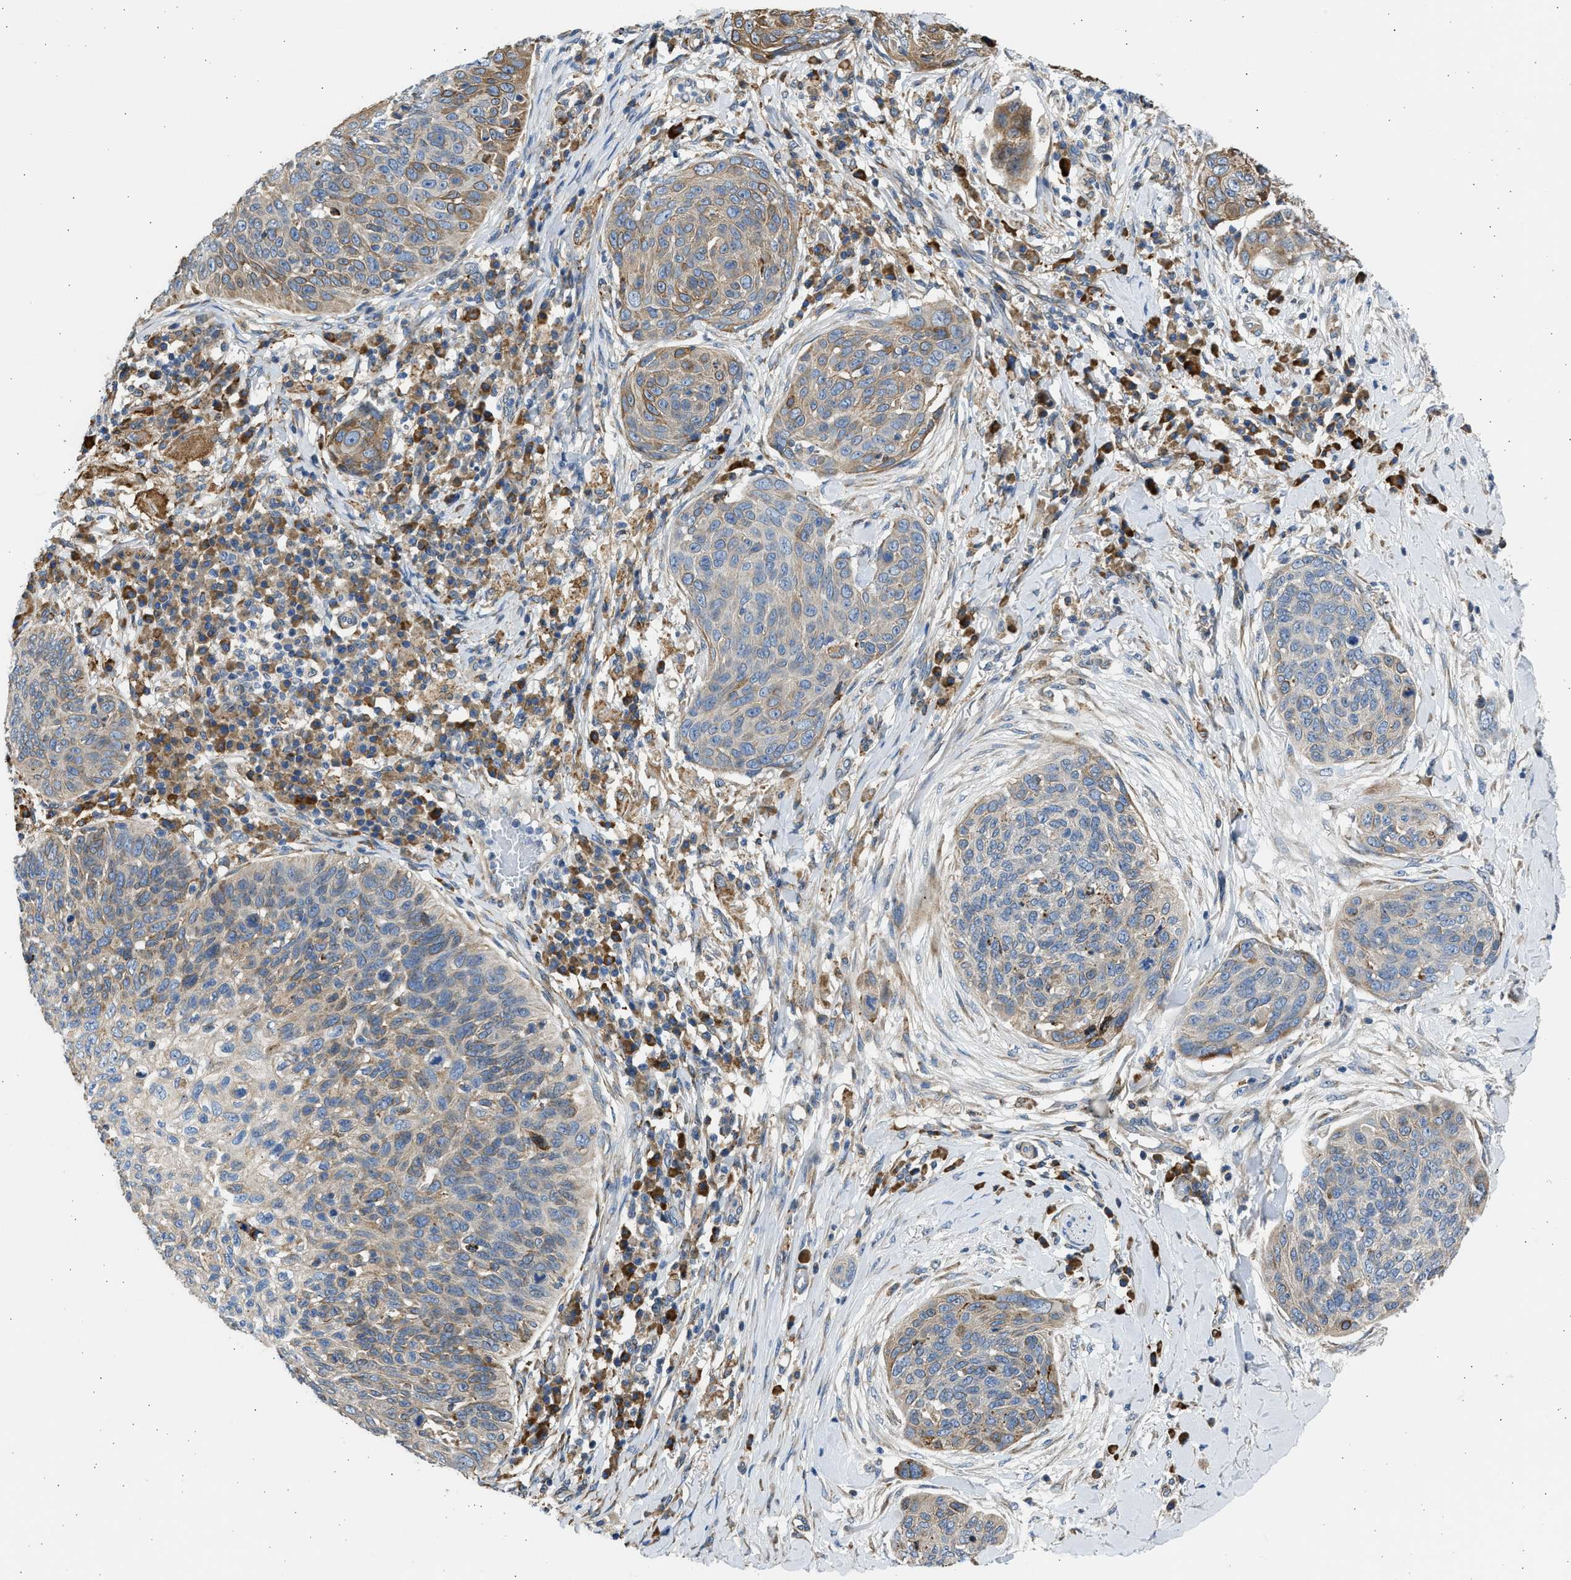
{"staining": {"intensity": "moderate", "quantity": ">75%", "location": "cytoplasmic/membranous"}, "tissue": "skin cancer", "cell_type": "Tumor cells", "image_type": "cancer", "snomed": [{"axis": "morphology", "description": "Squamous cell carcinoma in situ, NOS"}, {"axis": "morphology", "description": "Squamous cell carcinoma, NOS"}, {"axis": "topography", "description": "Skin"}], "caption": "Skin squamous cell carcinoma in situ stained for a protein shows moderate cytoplasmic/membranous positivity in tumor cells. (brown staining indicates protein expression, while blue staining denotes nuclei).", "gene": "PLD2", "patient": {"sex": "male", "age": 93}}